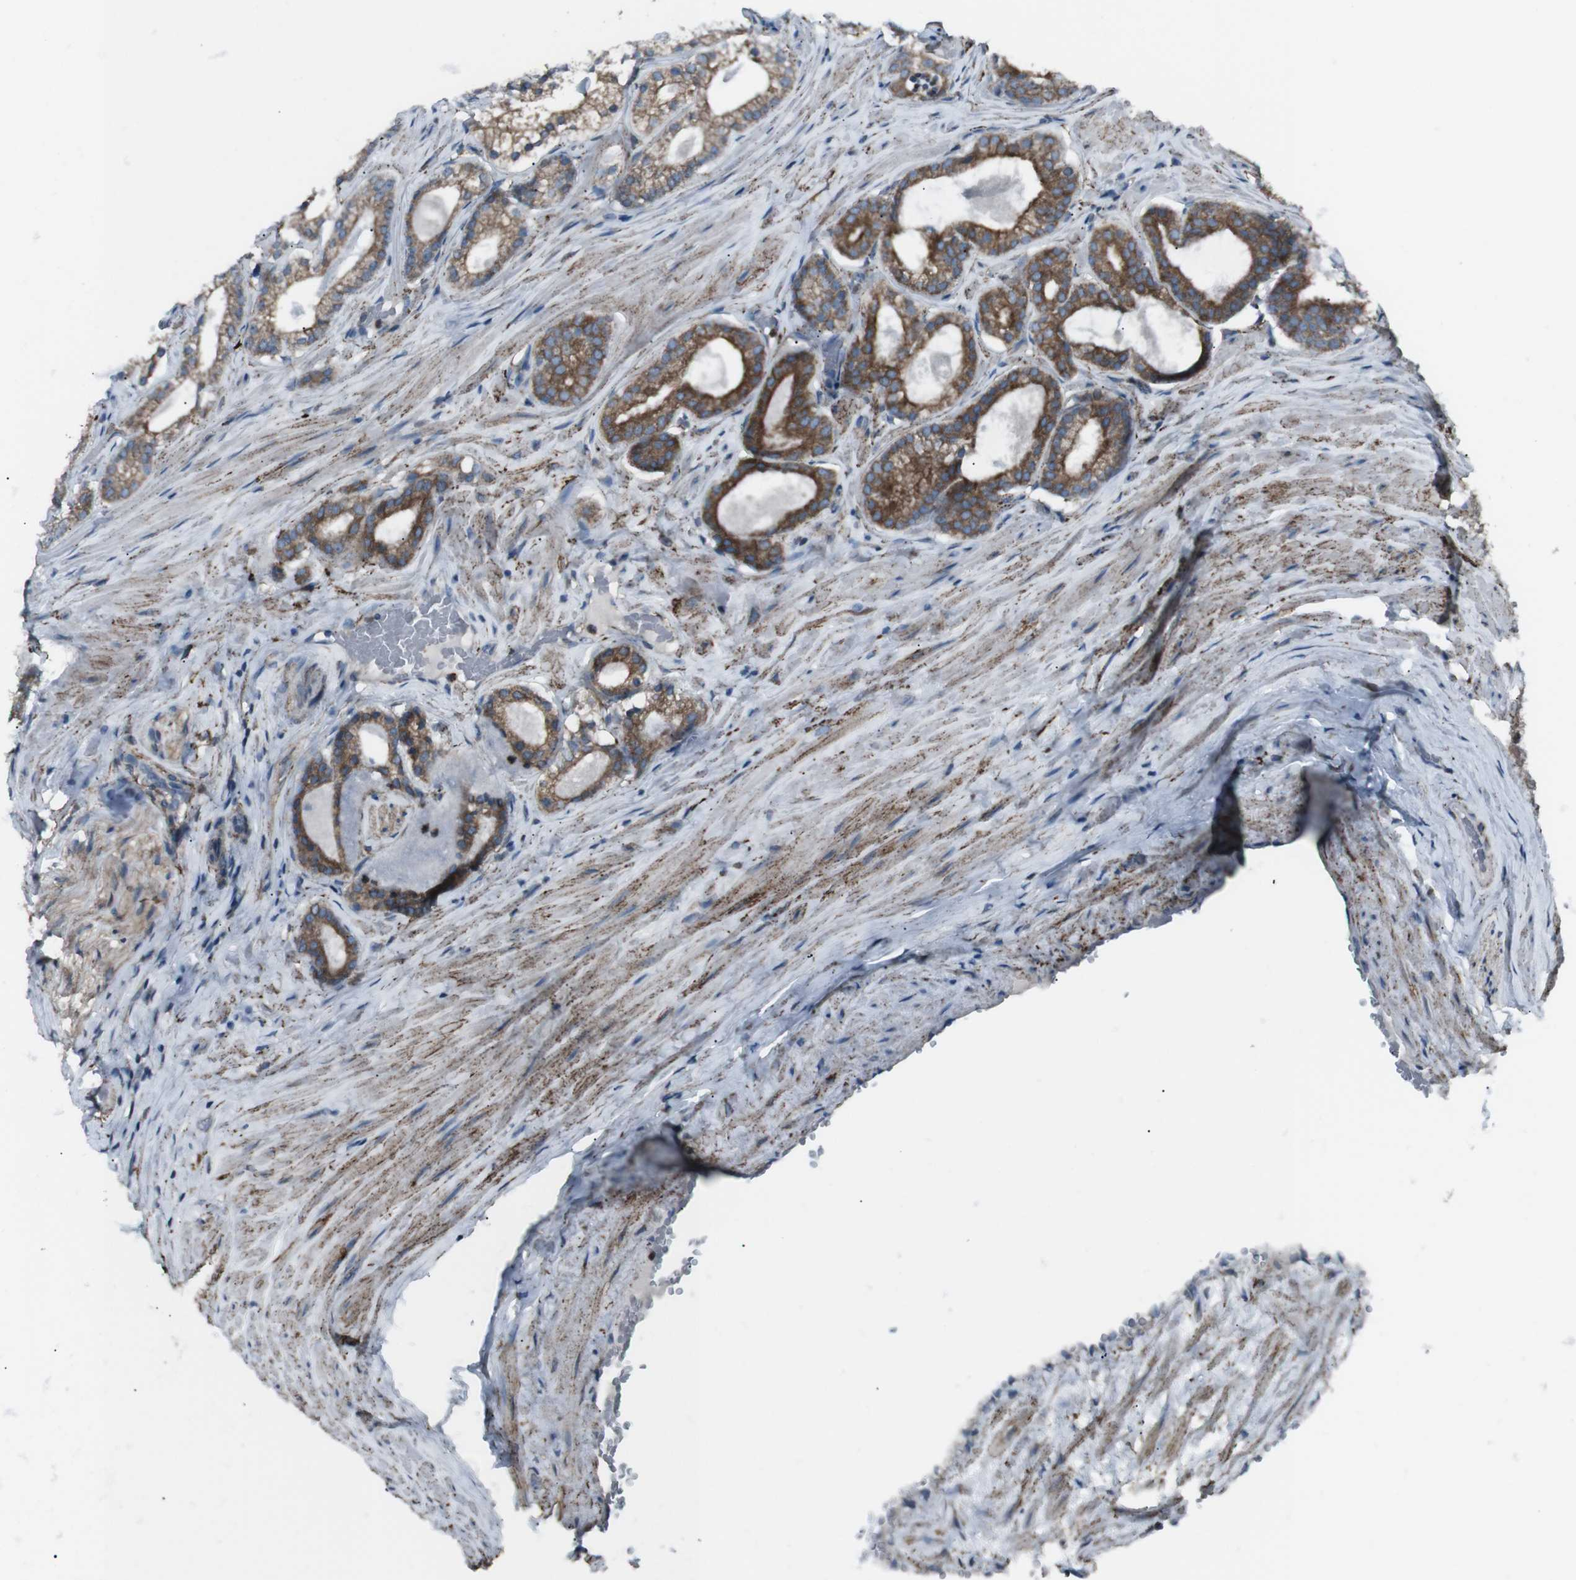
{"staining": {"intensity": "moderate", "quantity": "25%-75%", "location": "cytoplasmic/membranous"}, "tissue": "prostate cancer", "cell_type": "Tumor cells", "image_type": "cancer", "snomed": [{"axis": "morphology", "description": "Adenocarcinoma, Low grade"}, {"axis": "topography", "description": "Prostate"}], "caption": "DAB immunohistochemical staining of adenocarcinoma (low-grade) (prostate) exhibits moderate cytoplasmic/membranous protein expression in approximately 25%-75% of tumor cells. (brown staining indicates protein expression, while blue staining denotes nuclei).", "gene": "LNPK", "patient": {"sex": "male", "age": 59}}